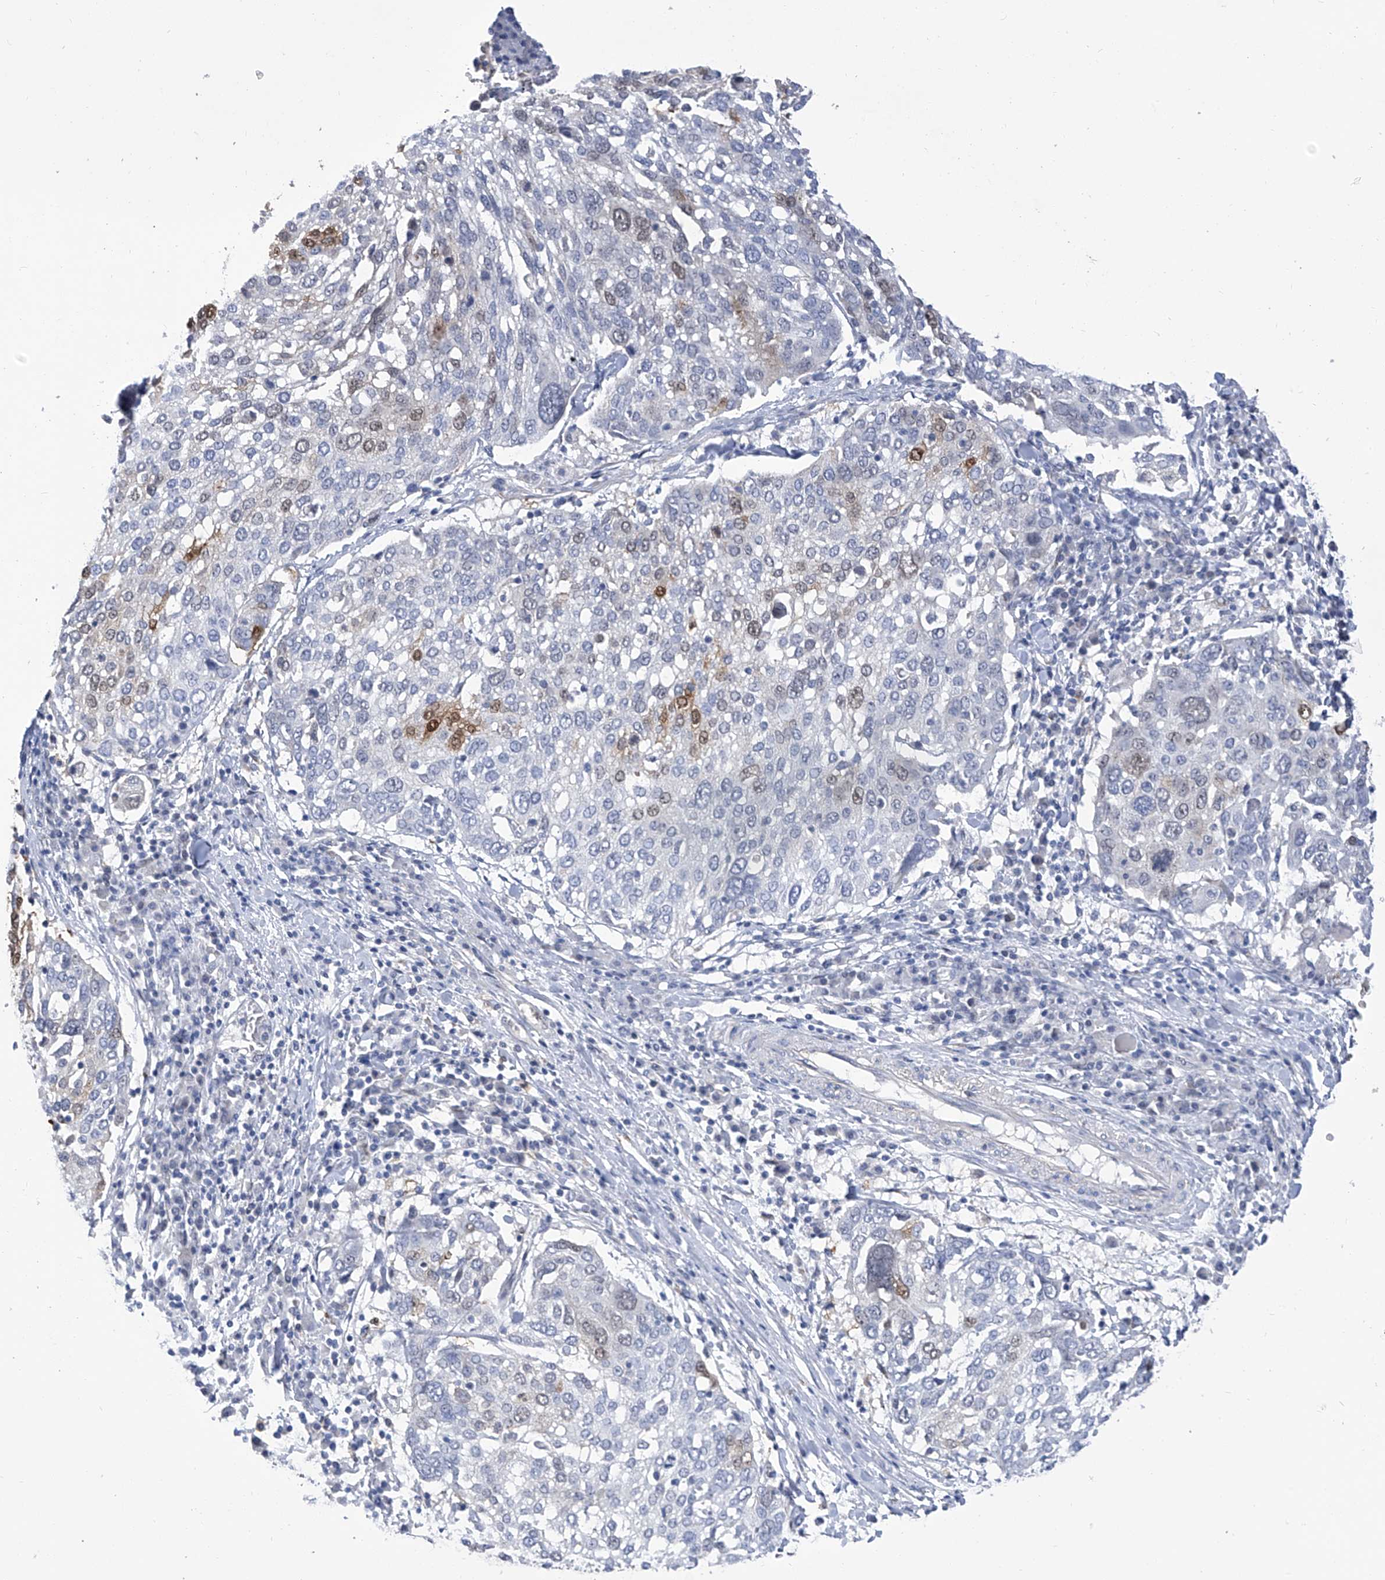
{"staining": {"intensity": "moderate", "quantity": "<25%", "location": "nuclear"}, "tissue": "lung cancer", "cell_type": "Tumor cells", "image_type": "cancer", "snomed": [{"axis": "morphology", "description": "Squamous cell carcinoma, NOS"}, {"axis": "topography", "description": "Lung"}], "caption": "Immunohistochemistry (IHC) (DAB (3,3'-diaminobenzidine)) staining of human lung squamous cell carcinoma displays moderate nuclear protein expression in approximately <25% of tumor cells. Using DAB (3,3'-diaminobenzidine) (brown) and hematoxylin (blue) stains, captured at high magnification using brightfield microscopy.", "gene": "PHF20", "patient": {"sex": "male", "age": 65}}